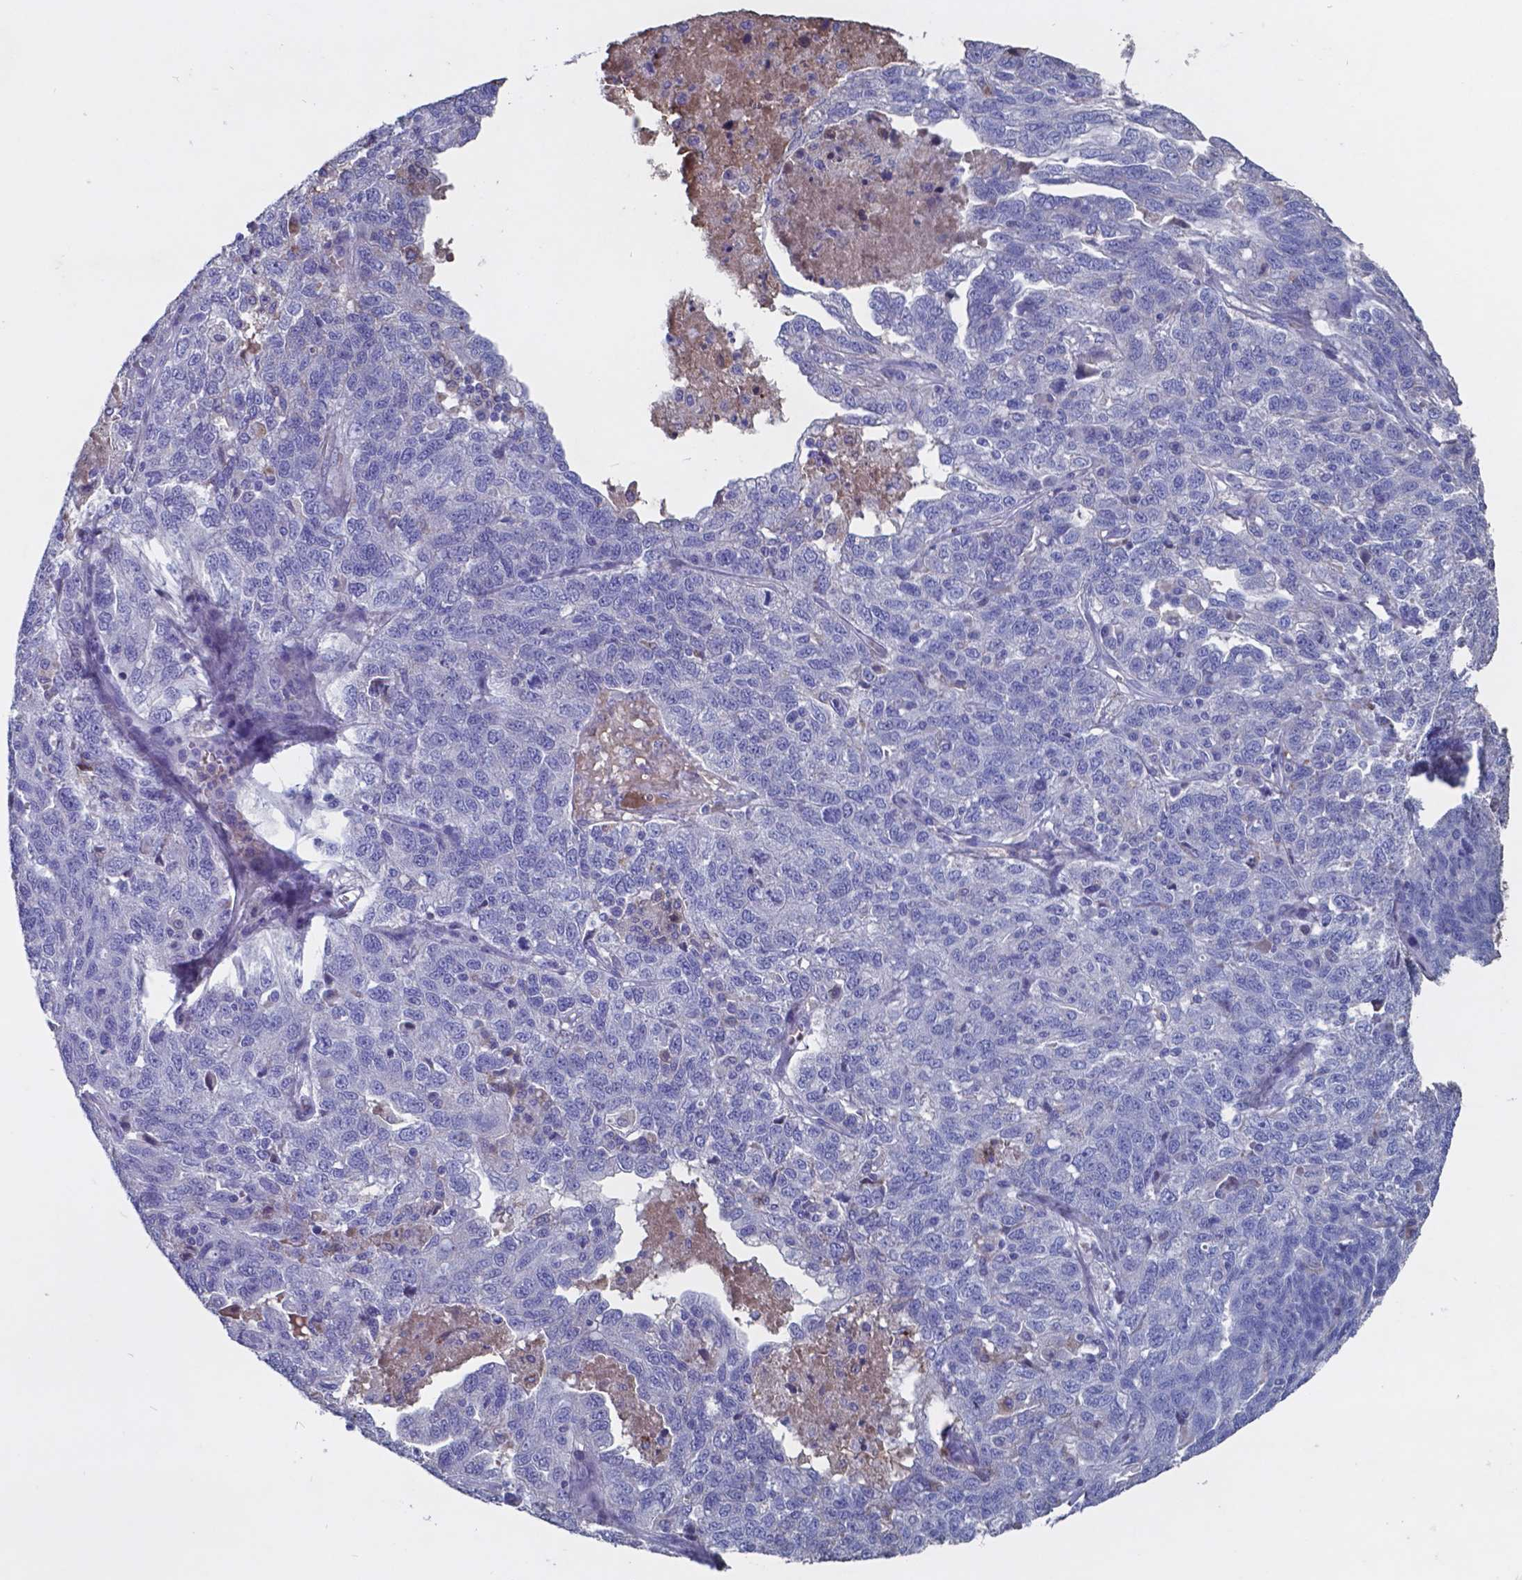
{"staining": {"intensity": "negative", "quantity": "none", "location": "none"}, "tissue": "ovarian cancer", "cell_type": "Tumor cells", "image_type": "cancer", "snomed": [{"axis": "morphology", "description": "Cystadenocarcinoma, serous, NOS"}, {"axis": "topography", "description": "Ovary"}], "caption": "High magnification brightfield microscopy of ovarian cancer stained with DAB (brown) and counterstained with hematoxylin (blue): tumor cells show no significant positivity.", "gene": "TTR", "patient": {"sex": "female", "age": 71}}